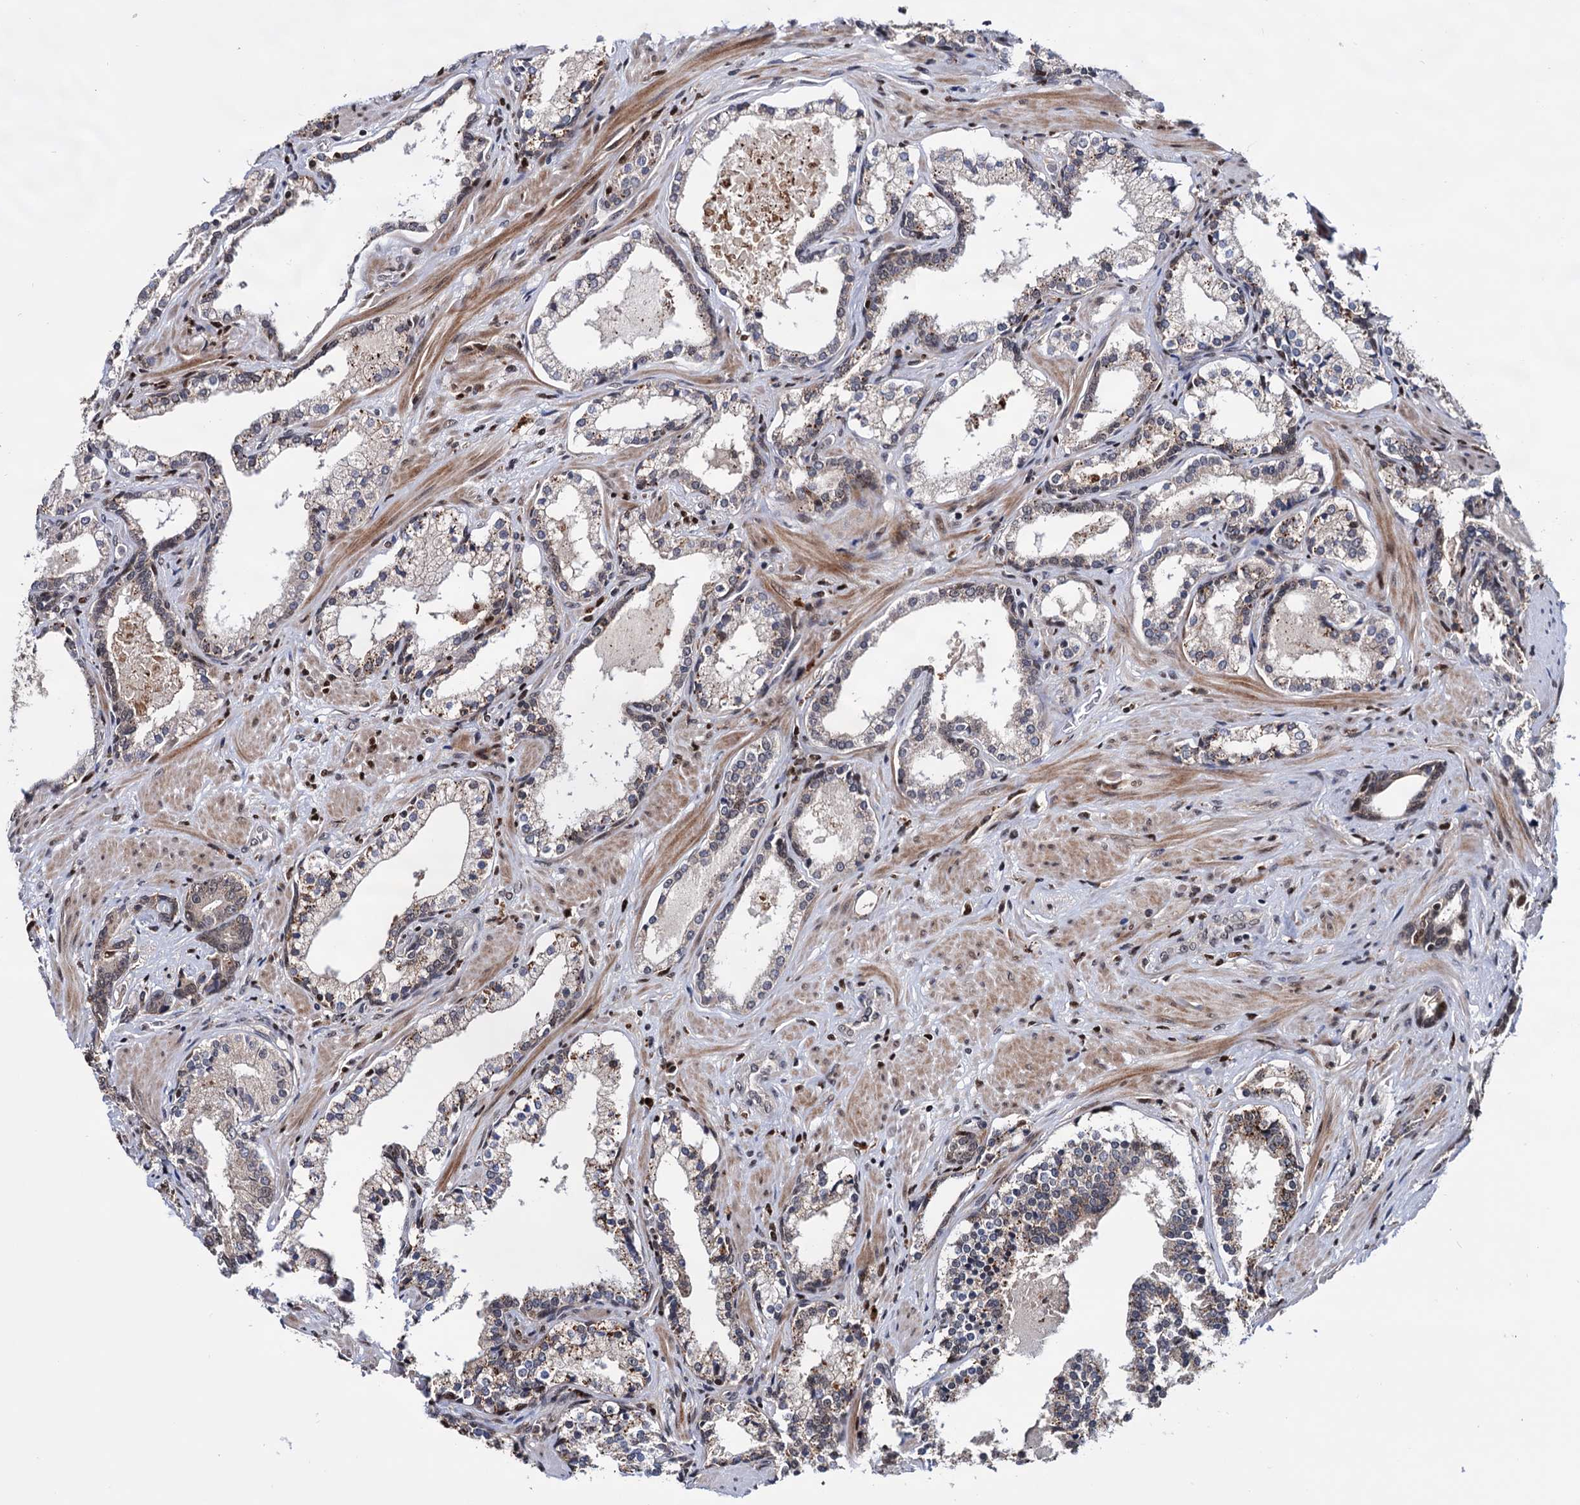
{"staining": {"intensity": "weak", "quantity": "<25%", "location": "cytoplasmic/membranous"}, "tissue": "prostate cancer", "cell_type": "Tumor cells", "image_type": "cancer", "snomed": [{"axis": "morphology", "description": "Adenocarcinoma, High grade"}, {"axis": "topography", "description": "Prostate"}], "caption": "High power microscopy image of an immunohistochemistry (IHC) photomicrograph of prostate cancer (high-grade adenocarcinoma), revealing no significant staining in tumor cells.", "gene": "RNASEH2B", "patient": {"sex": "male", "age": 58}}